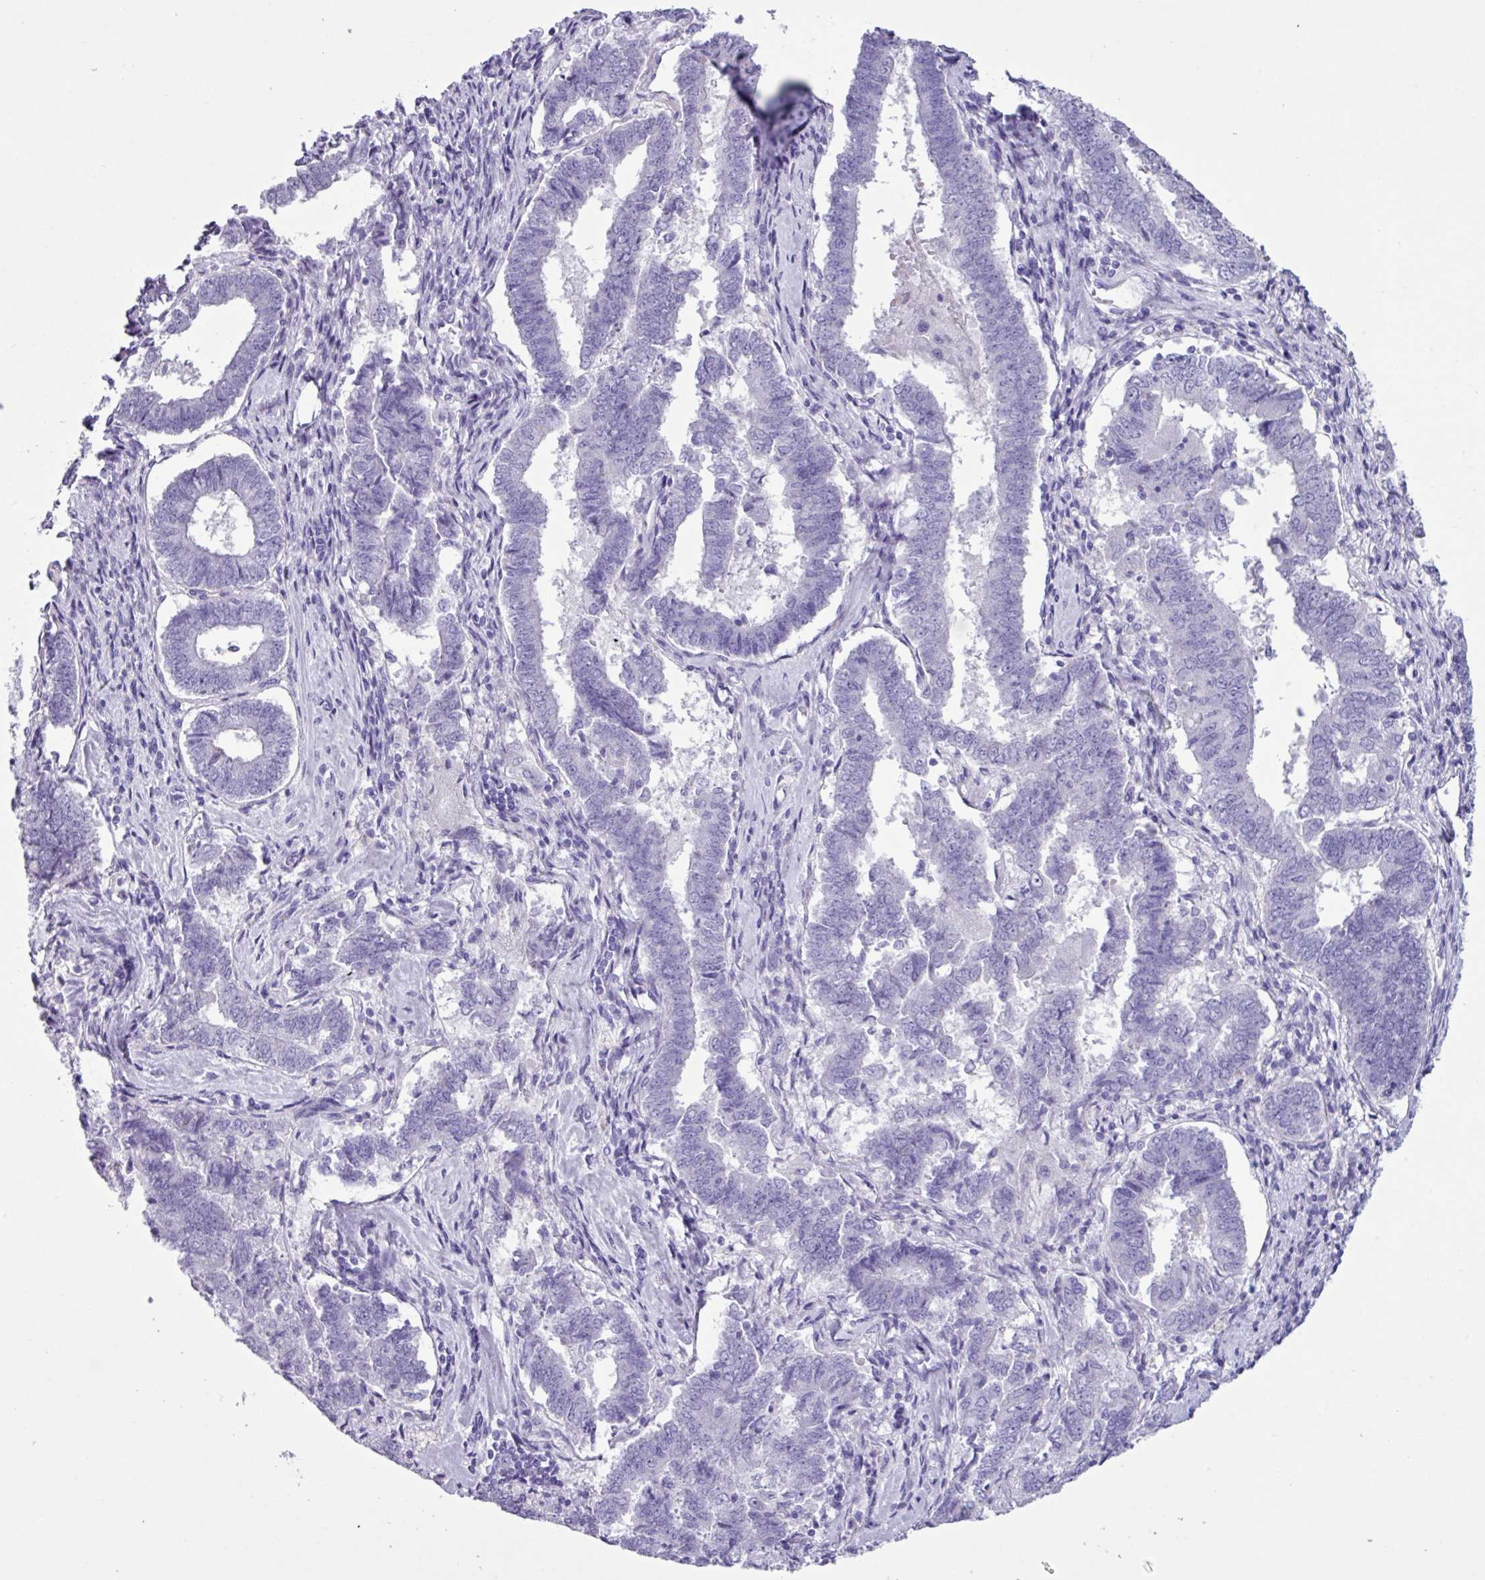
{"staining": {"intensity": "negative", "quantity": "none", "location": "none"}, "tissue": "endometrial cancer", "cell_type": "Tumor cells", "image_type": "cancer", "snomed": [{"axis": "morphology", "description": "Adenocarcinoma, NOS"}, {"axis": "topography", "description": "Endometrium"}], "caption": "IHC micrograph of human endometrial cancer stained for a protein (brown), which exhibits no positivity in tumor cells.", "gene": "AGO3", "patient": {"sex": "female", "age": 72}}